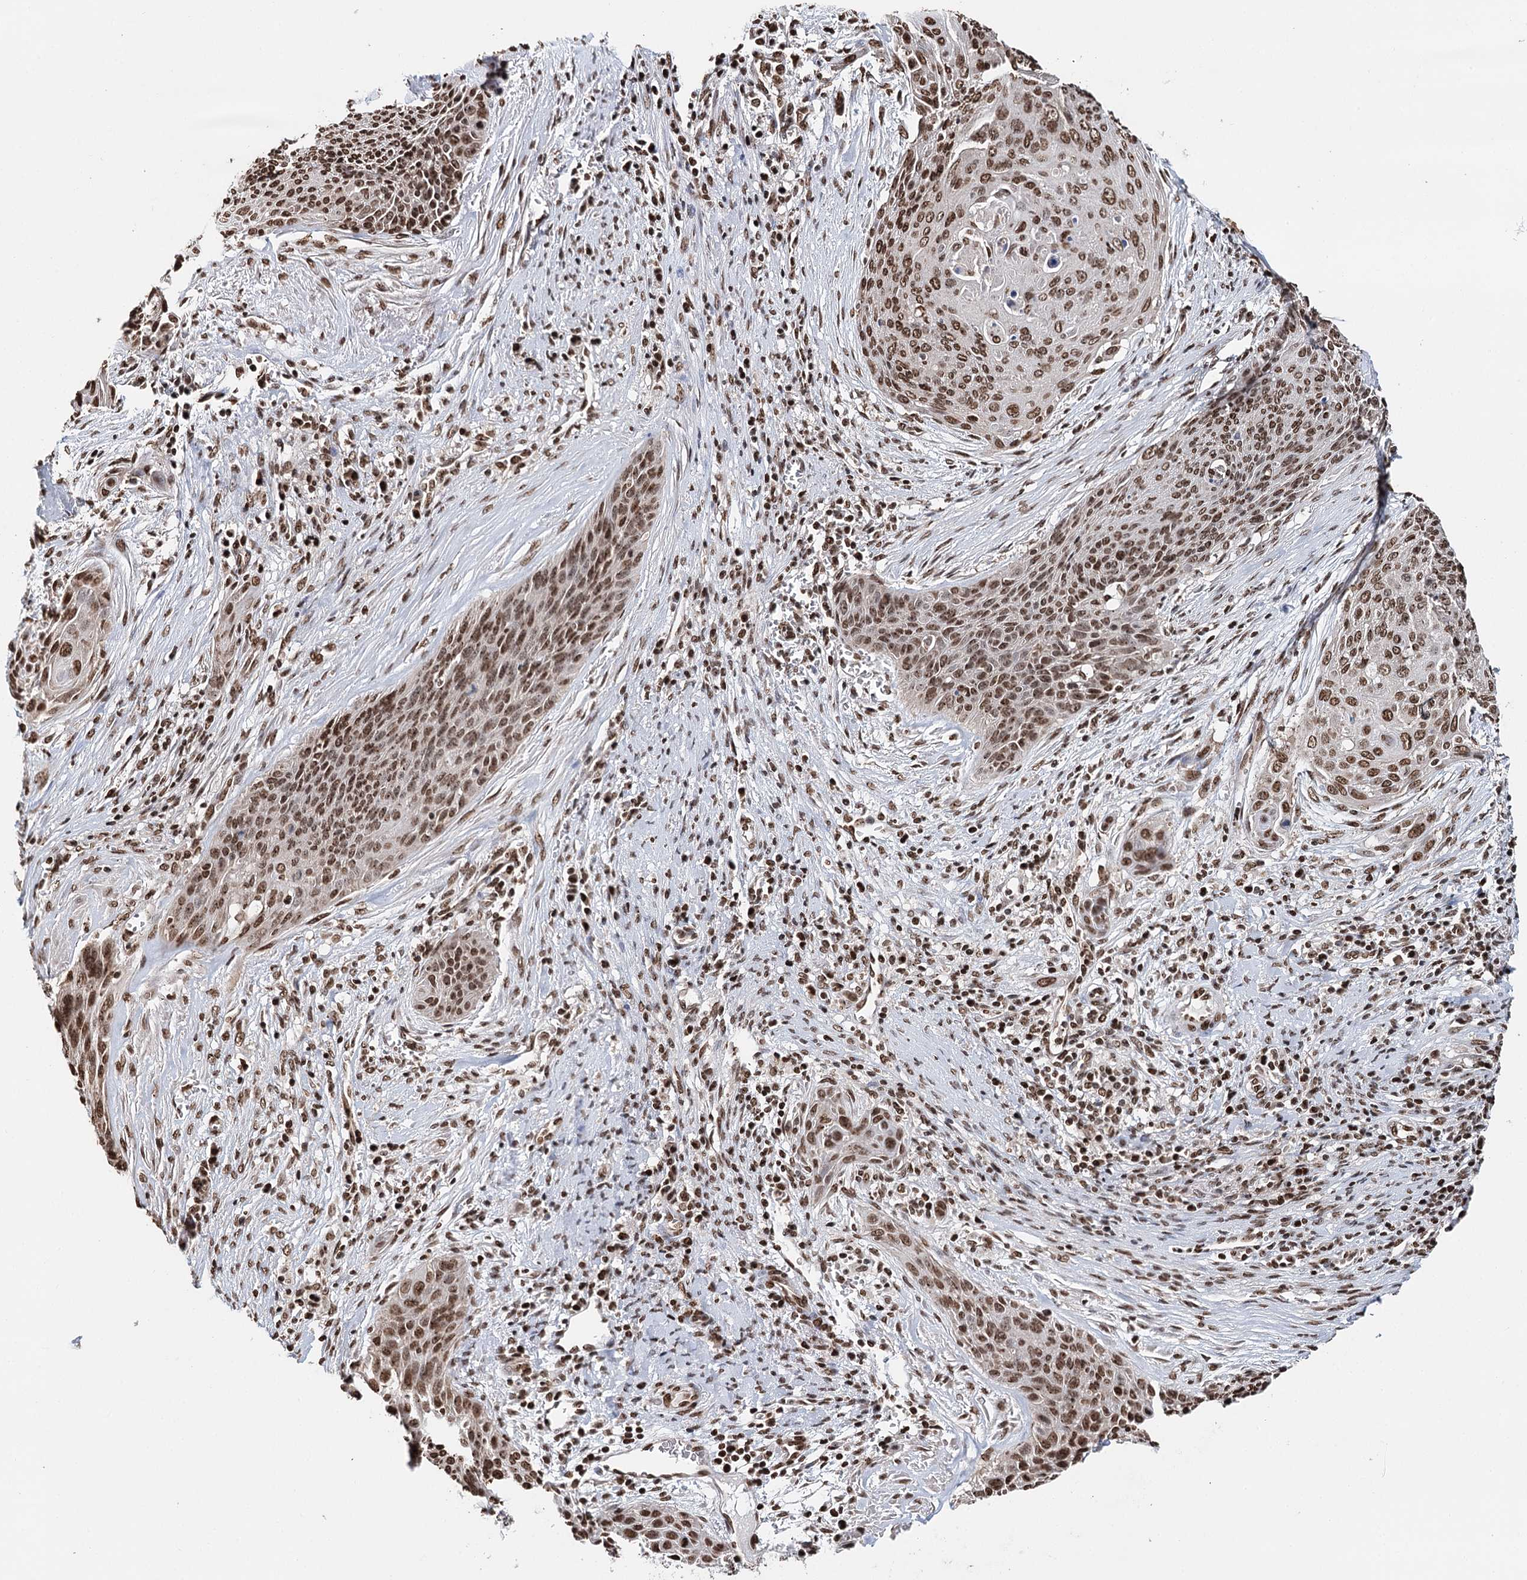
{"staining": {"intensity": "moderate", "quantity": ">75%", "location": "nuclear"}, "tissue": "cervical cancer", "cell_type": "Tumor cells", "image_type": "cancer", "snomed": [{"axis": "morphology", "description": "Squamous cell carcinoma, NOS"}, {"axis": "topography", "description": "Cervix"}], "caption": "The micrograph displays immunohistochemical staining of cervical cancer (squamous cell carcinoma). There is moderate nuclear staining is identified in approximately >75% of tumor cells.", "gene": "RPS27A", "patient": {"sex": "female", "age": 55}}